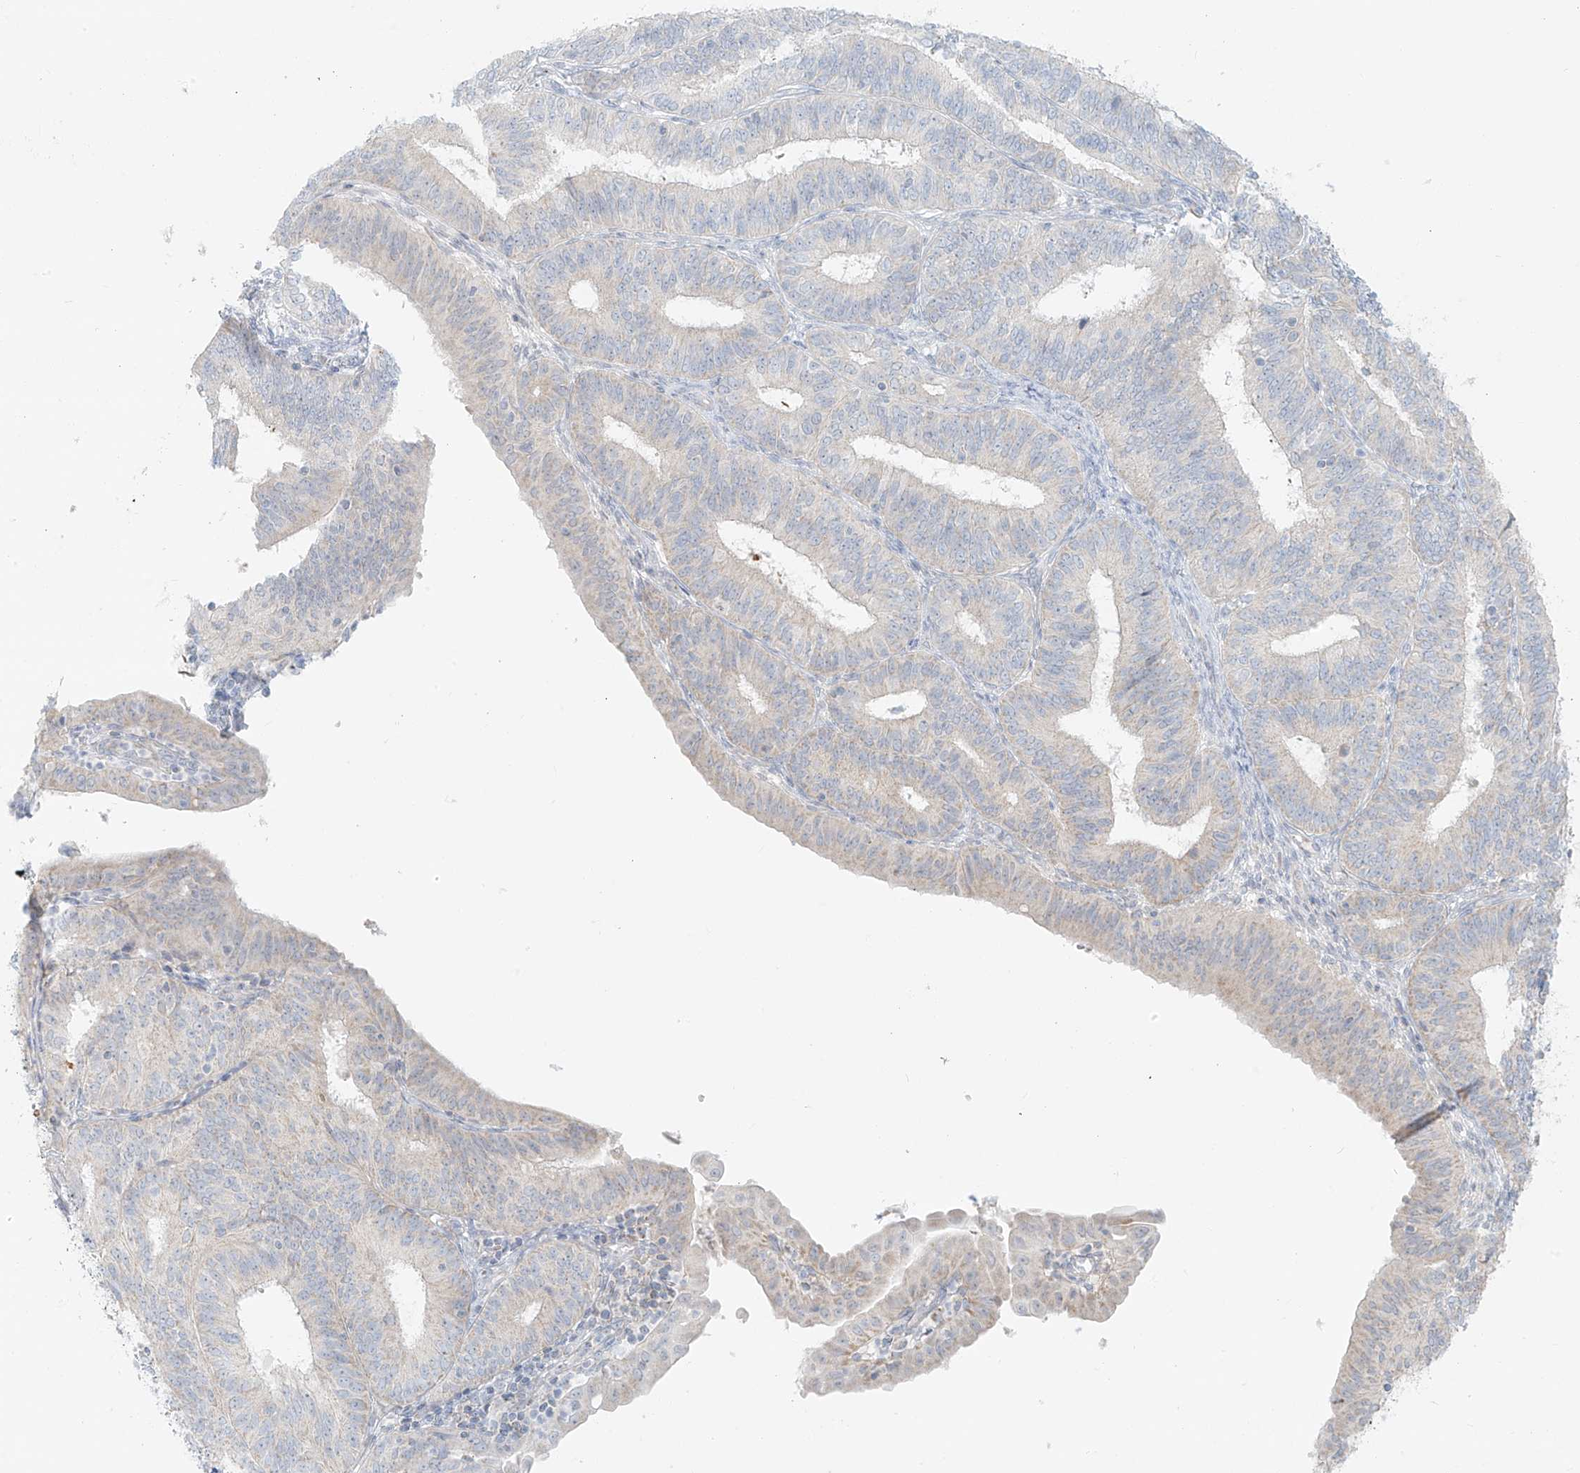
{"staining": {"intensity": "negative", "quantity": "none", "location": "none"}, "tissue": "endometrial cancer", "cell_type": "Tumor cells", "image_type": "cancer", "snomed": [{"axis": "morphology", "description": "Adenocarcinoma, NOS"}, {"axis": "topography", "description": "Endometrium"}], "caption": "This photomicrograph is of endometrial cancer stained with immunohistochemistry (IHC) to label a protein in brown with the nuclei are counter-stained blue. There is no staining in tumor cells.", "gene": "UST", "patient": {"sex": "female", "age": 51}}